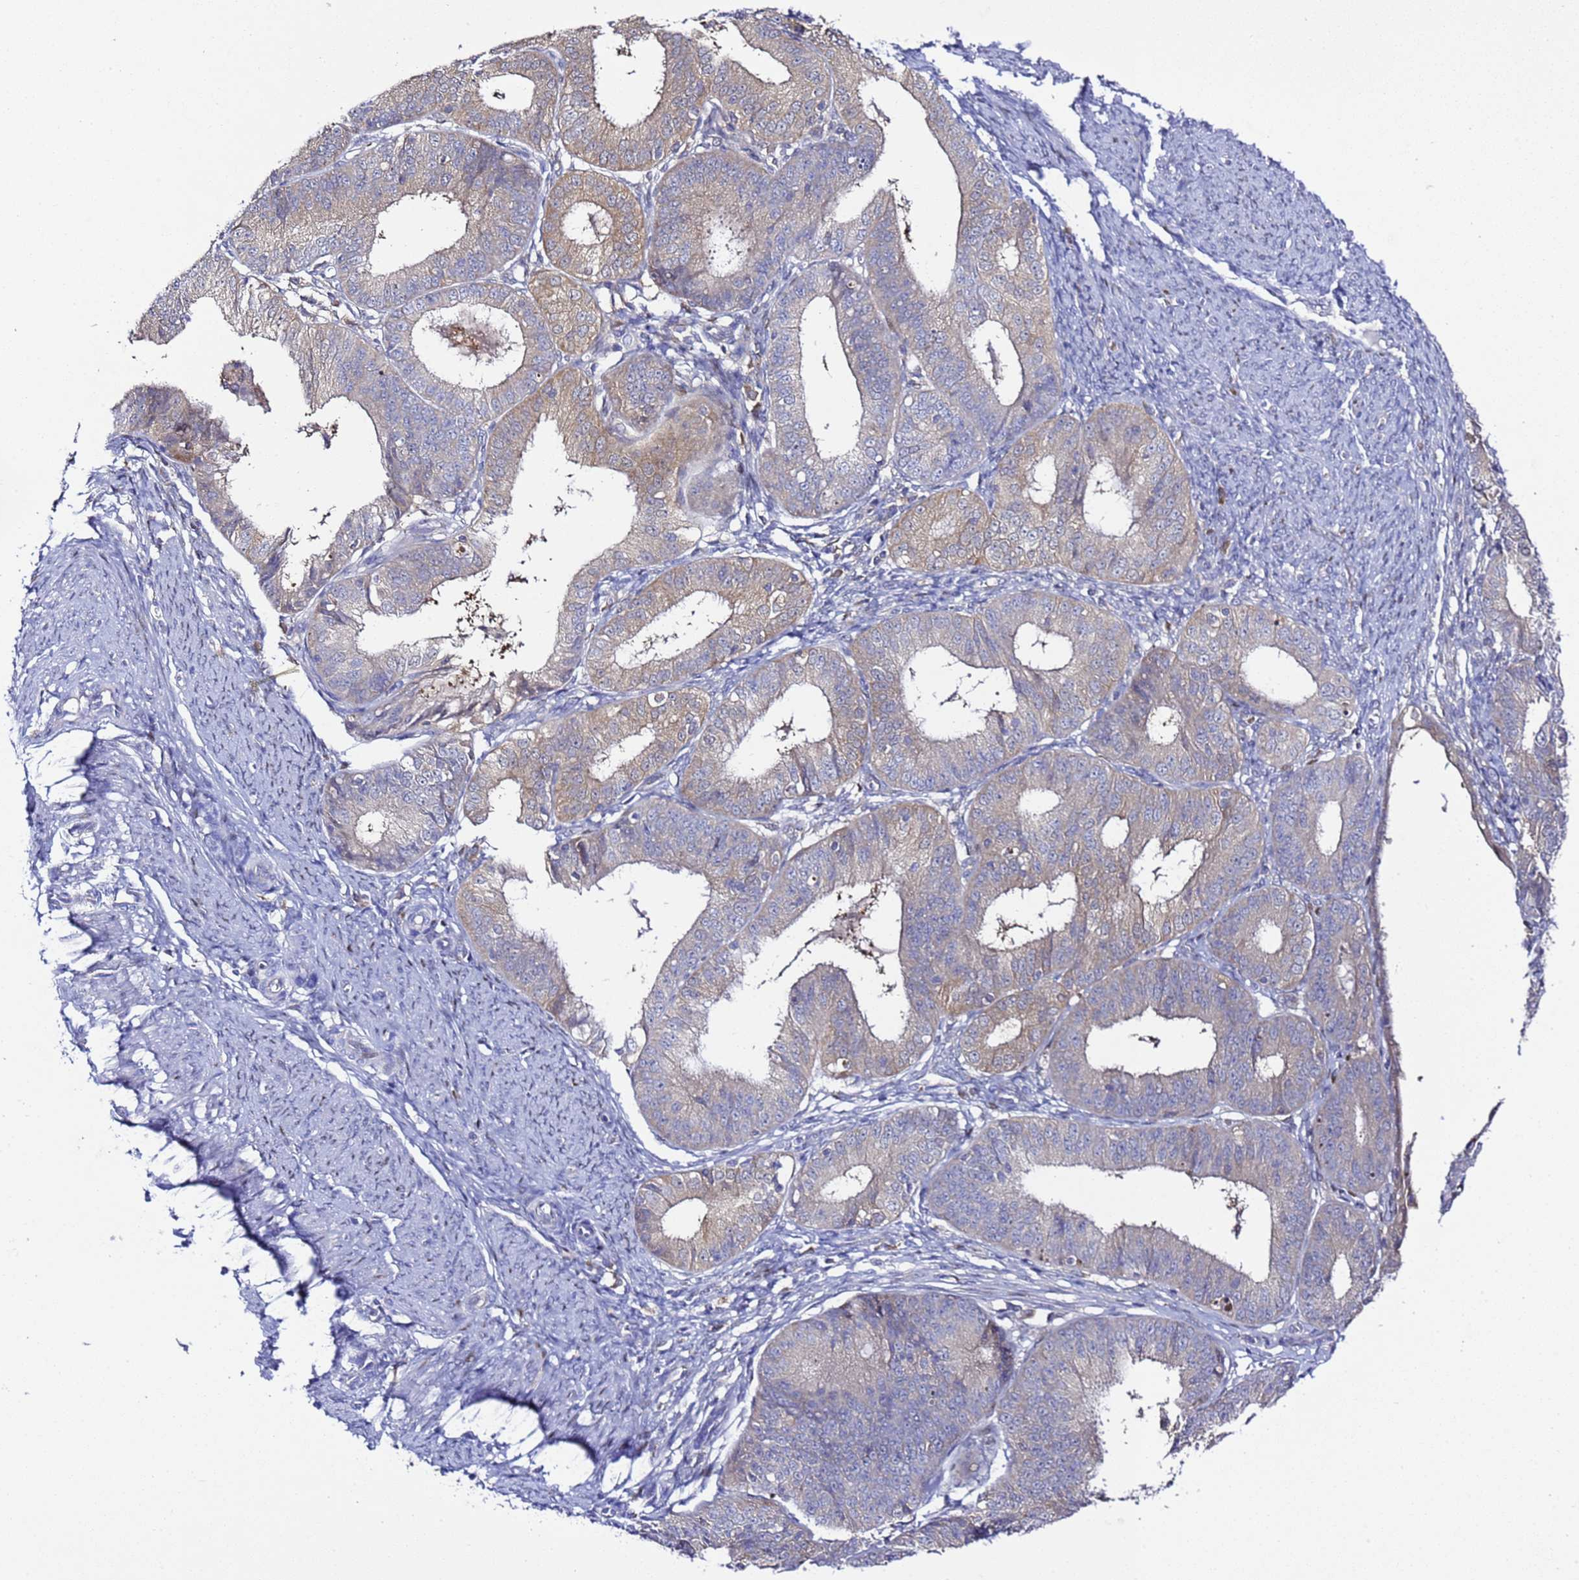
{"staining": {"intensity": "weak", "quantity": "25%-75%", "location": "cytoplasmic/membranous"}, "tissue": "endometrial cancer", "cell_type": "Tumor cells", "image_type": "cancer", "snomed": [{"axis": "morphology", "description": "Adenocarcinoma, NOS"}, {"axis": "topography", "description": "Endometrium"}], "caption": "A high-resolution micrograph shows immunohistochemistry staining of endometrial adenocarcinoma, which displays weak cytoplasmic/membranous positivity in about 25%-75% of tumor cells. The staining was performed using DAB (3,3'-diaminobenzidine) to visualize the protein expression in brown, while the nuclei were stained in blue with hematoxylin (Magnification: 20x).", "gene": "ALG3", "patient": {"sex": "female", "age": 51}}